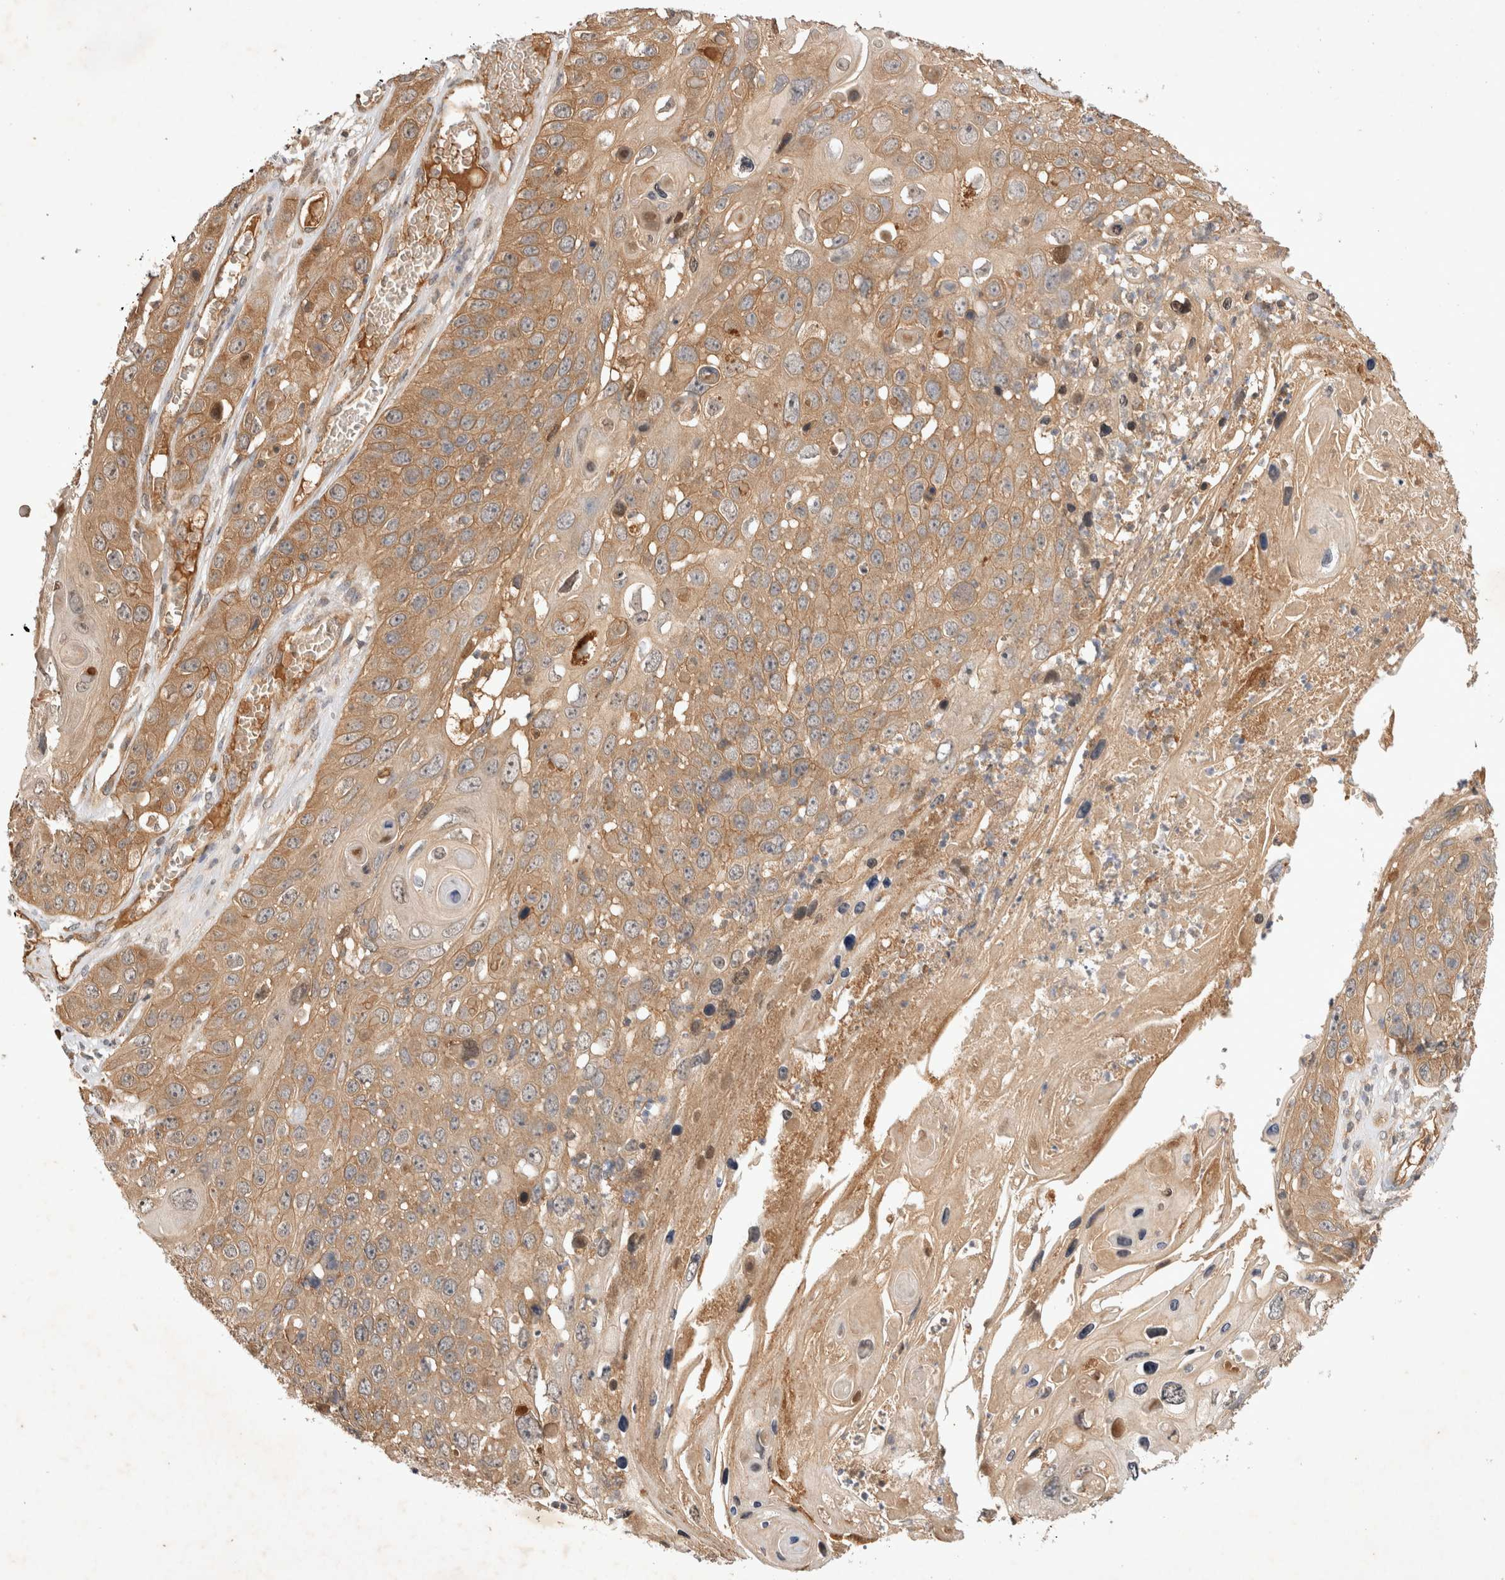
{"staining": {"intensity": "moderate", "quantity": ">75%", "location": "cytoplasmic/membranous"}, "tissue": "skin cancer", "cell_type": "Tumor cells", "image_type": "cancer", "snomed": [{"axis": "morphology", "description": "Squamous cell carcinoma, NOS"}, {"axis": "topography", "description": "Skin"}], "caption": "Human skin squamous cell carcinoma stained with a protein marker shows moderate staining in tumor cells.", "gene": "YES1", "patient": {"sex": "male", "age": 55}}